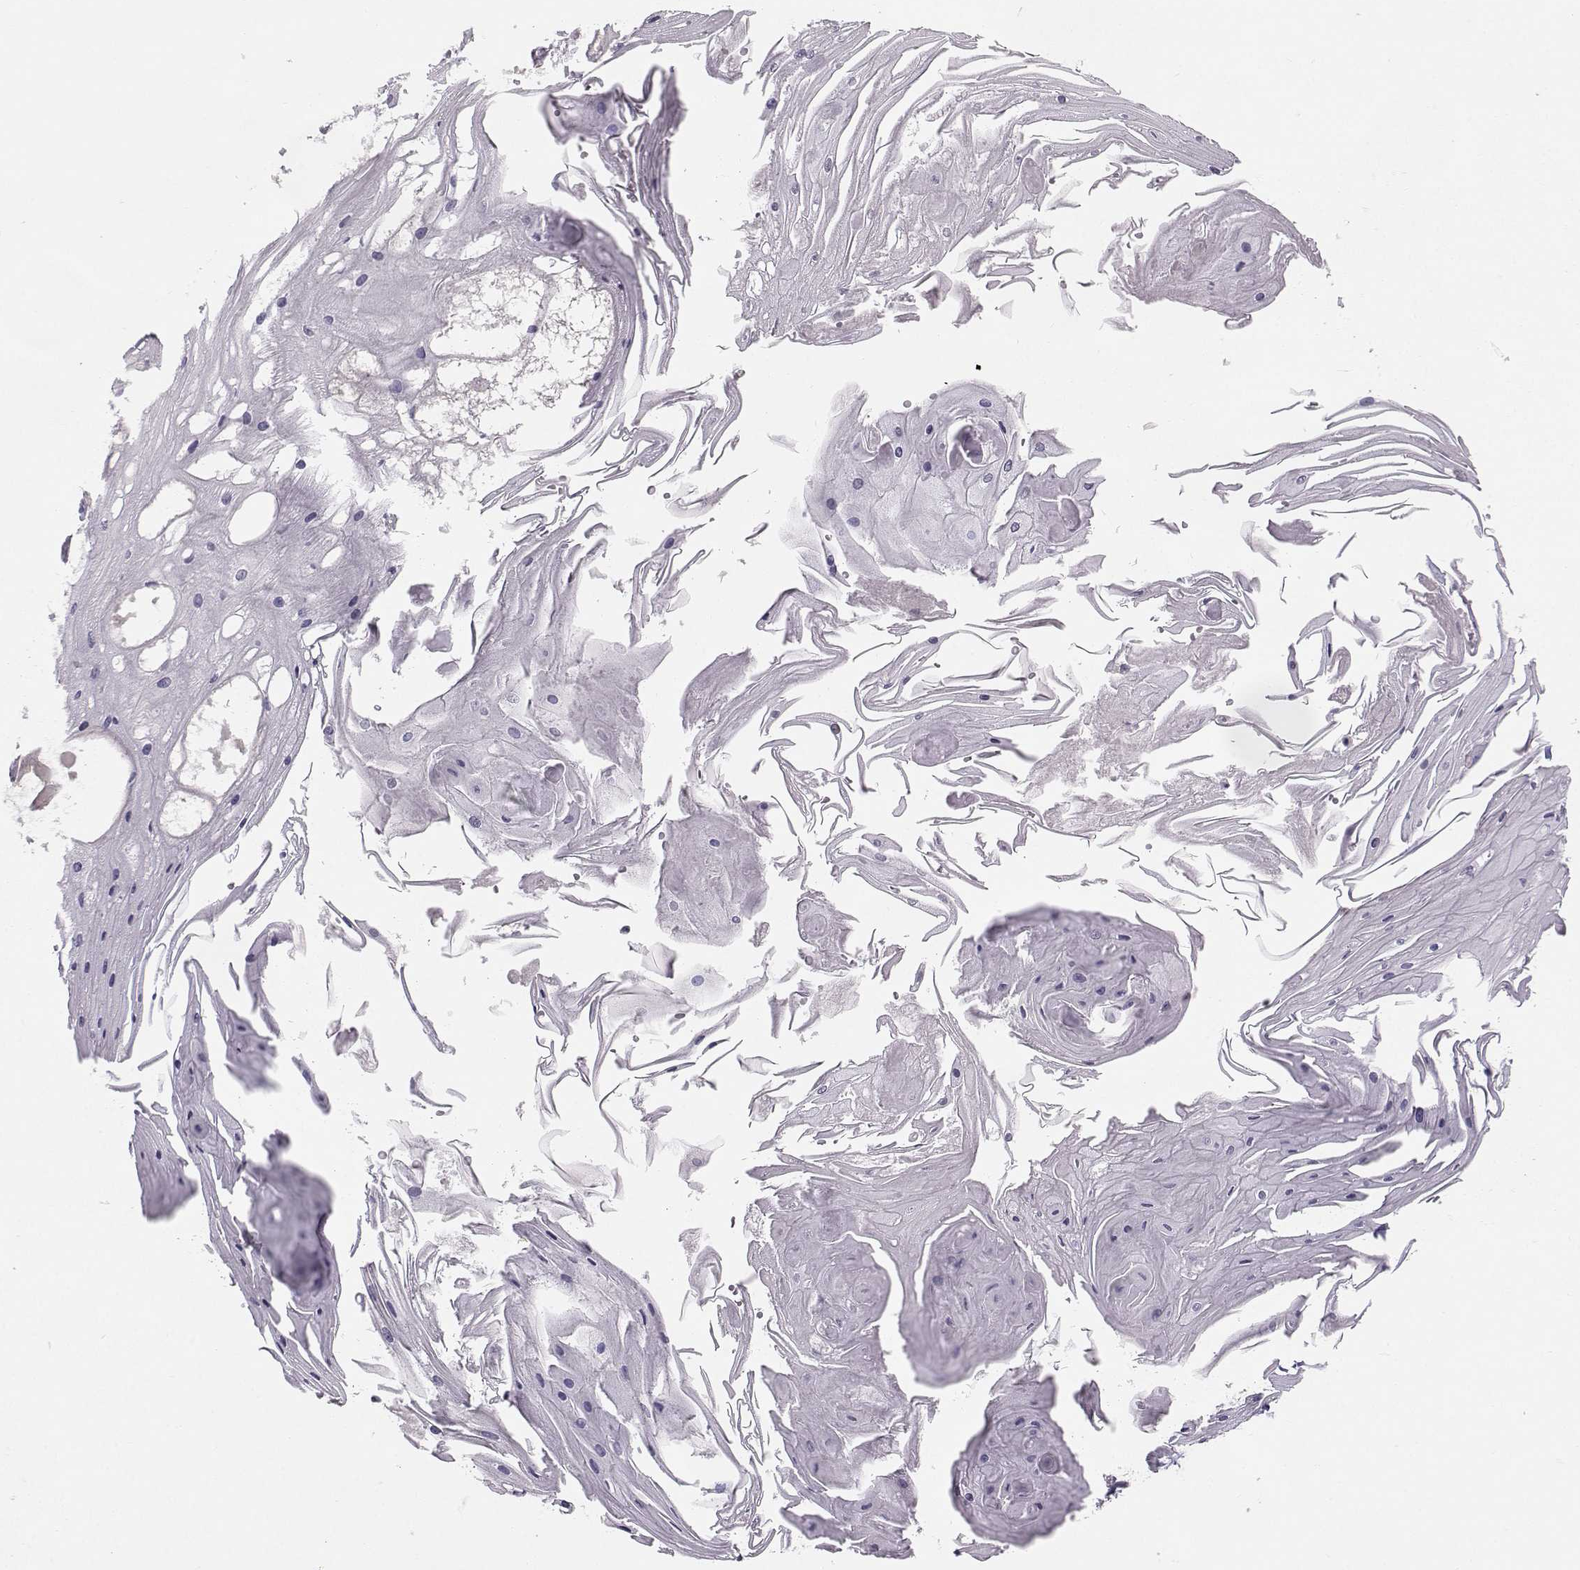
{"staining": {"intensity": "negative", "quantity": "none", "location": "none"}, "tissue": "skin cancer", "cell_type": "Tumor cells", "image_type": "cancer", "snomed": [{"axis": "morphology", "description": "Squamous cell carcinoma, NOS"}, {"axis": "topography", "description": "Skin"}], "caption": "Squamous cell carcinoma (skin) was stained to show a protein in brown. There is no significant staining in tumor cells.", "gene": "MAST1", "patient": {"sex": "male", "age": 70}}